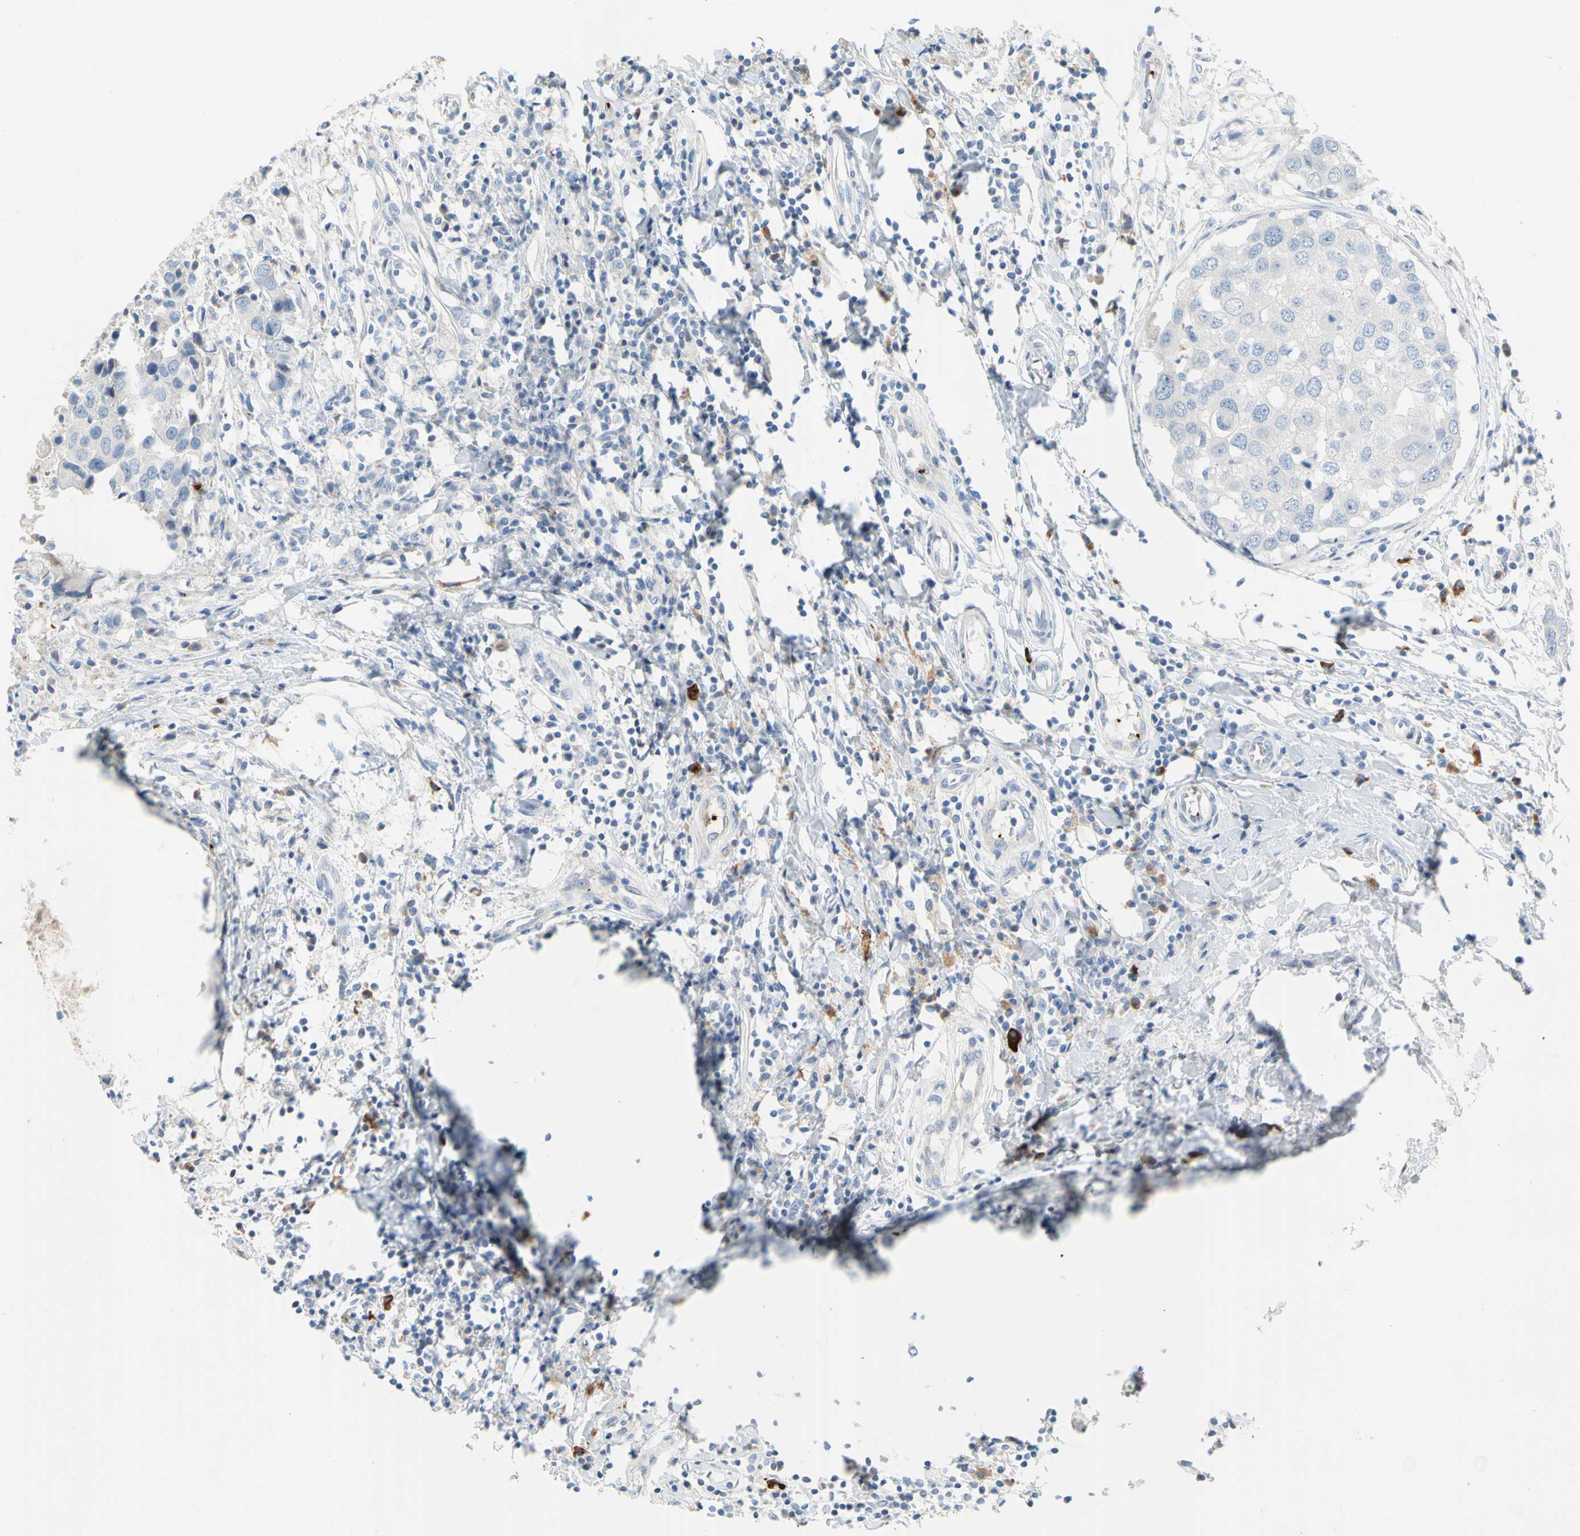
{"staining": {"intensity": "negative", "quantity": "none", "location": "none"}, "tissue": "breast cancer", "cell_type": "Tumor cells", "image_type": "cancer", "snomed": [{"axis": "morphology", "description": "Duct carcinoma"}, {"axis": "topography", "description": "Breast"}], "caption": "Immunohistochemistry (IHC) of infiltrating ductal carcinoma (breast) shows no expression in tumor cells.", "gene": "PPBP", "patient": {"sex": "female", "age": 27}}